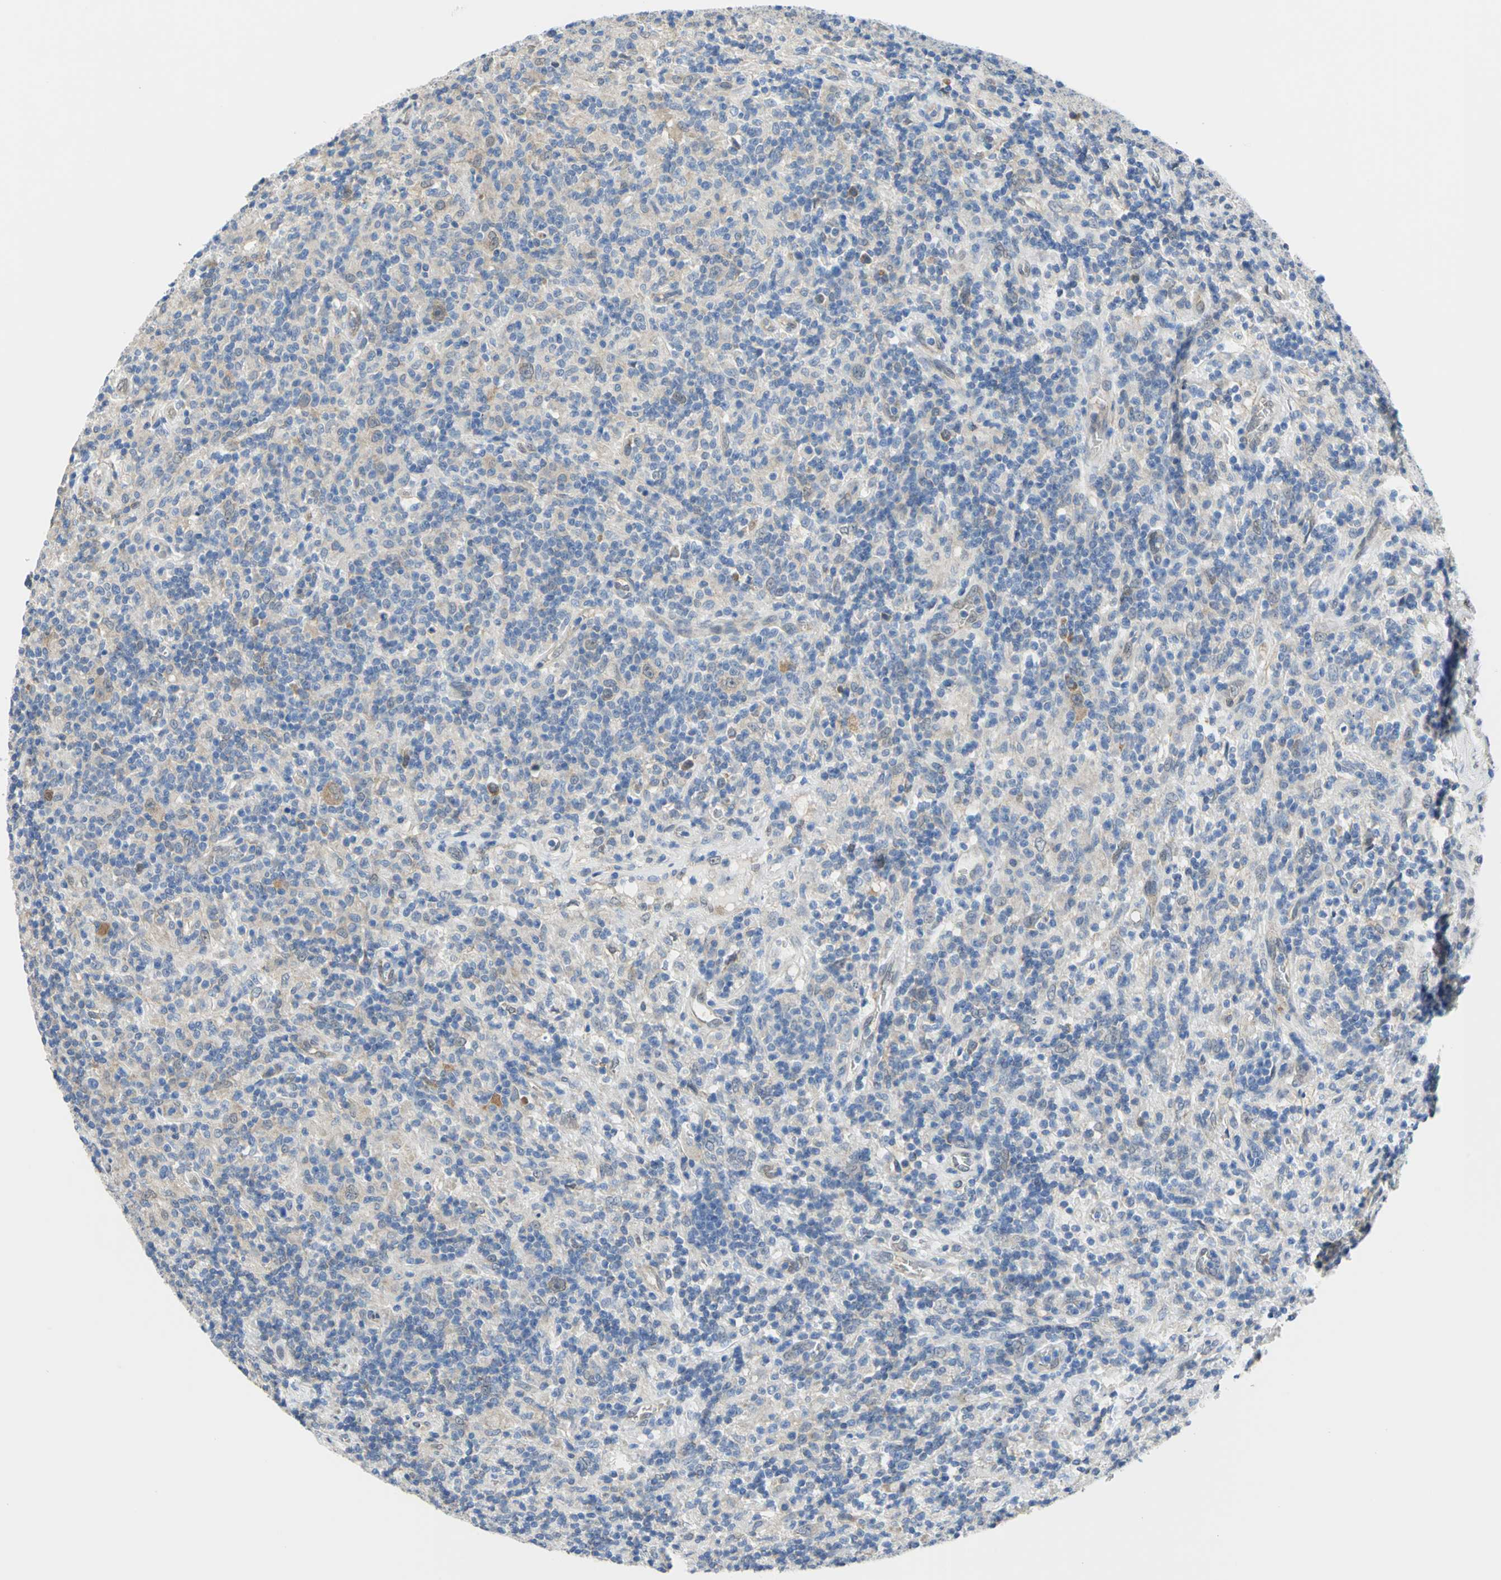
{"staining": {"intensity": "weak", "quantity": "<25%", "location": "cytoplasmic/membranous"}, "tissue": "lymphoma", "cell_type": "Tumor cells", "image_type": "cancer", "snomed": [{"axis": "morphology", "description": "Hodgkin's disease, NOS"}, {"axis": "topography", "description": "Lymph node"}], "caption": "Hodgkin's disease was stained to show a protein in brown. There is no significant staining in tumor cells.", "gene": "PGM3", "patient": {"sex": "male", "age": 70}}